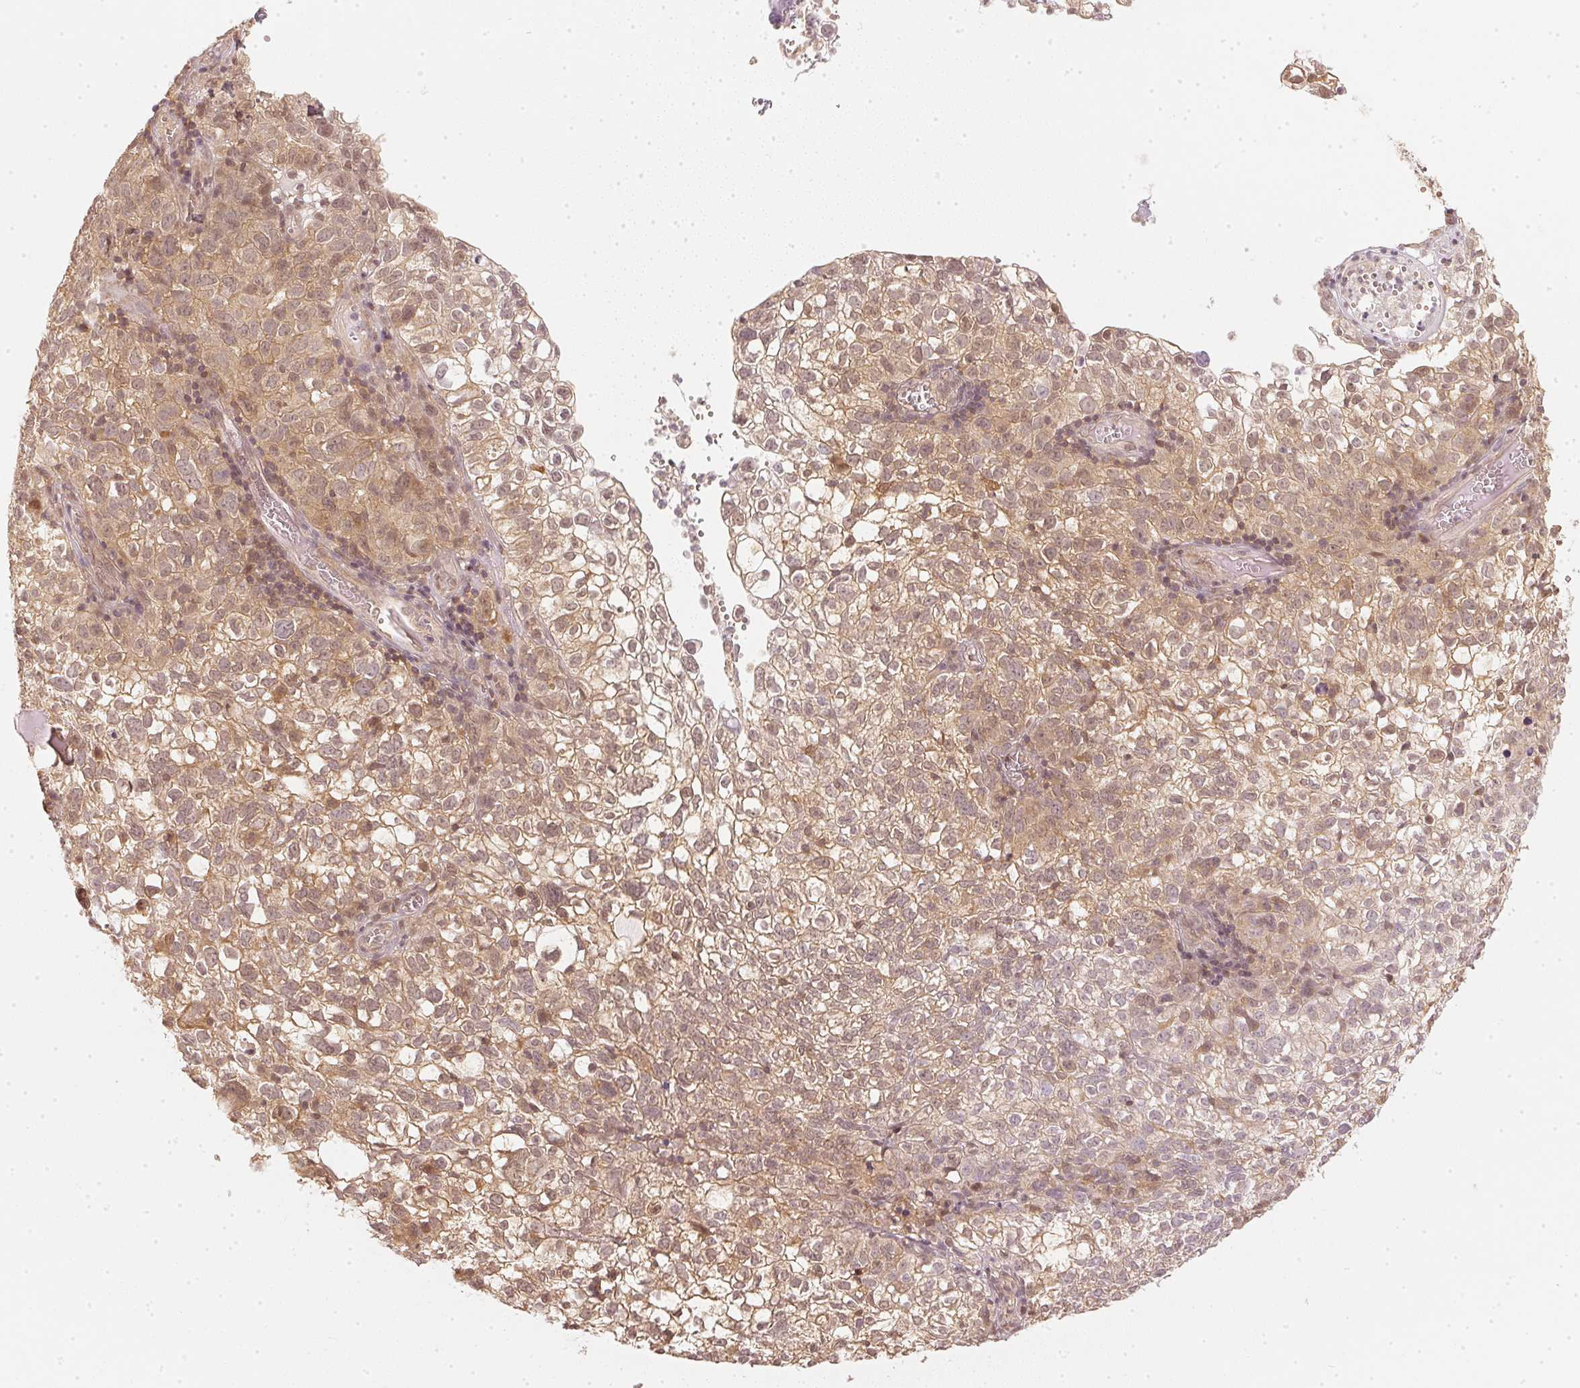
{"staining": {"intensity": "moderate", "quantity": ">75%", "location": "cytoplasmic/membranous,nuclear"}, "tissue": "cervical cancer", "cell_type": "Tumor cells", "image_type": "cancer", "snomed": [{"axis": "morphology", "description": "Squamous cell carcinoma, NOS"}, {"axis": "topography", "description": "Cervix"}], "caption": "Human squamous cell carcinoma (cervical) stained with a brown dye displays moderate cytoplasmic/membranous and nuclear positive staining in approximately >75% of tumor cells.", "gene": "UBE2L3", "patient": {"sex": "female", "age": 55}}